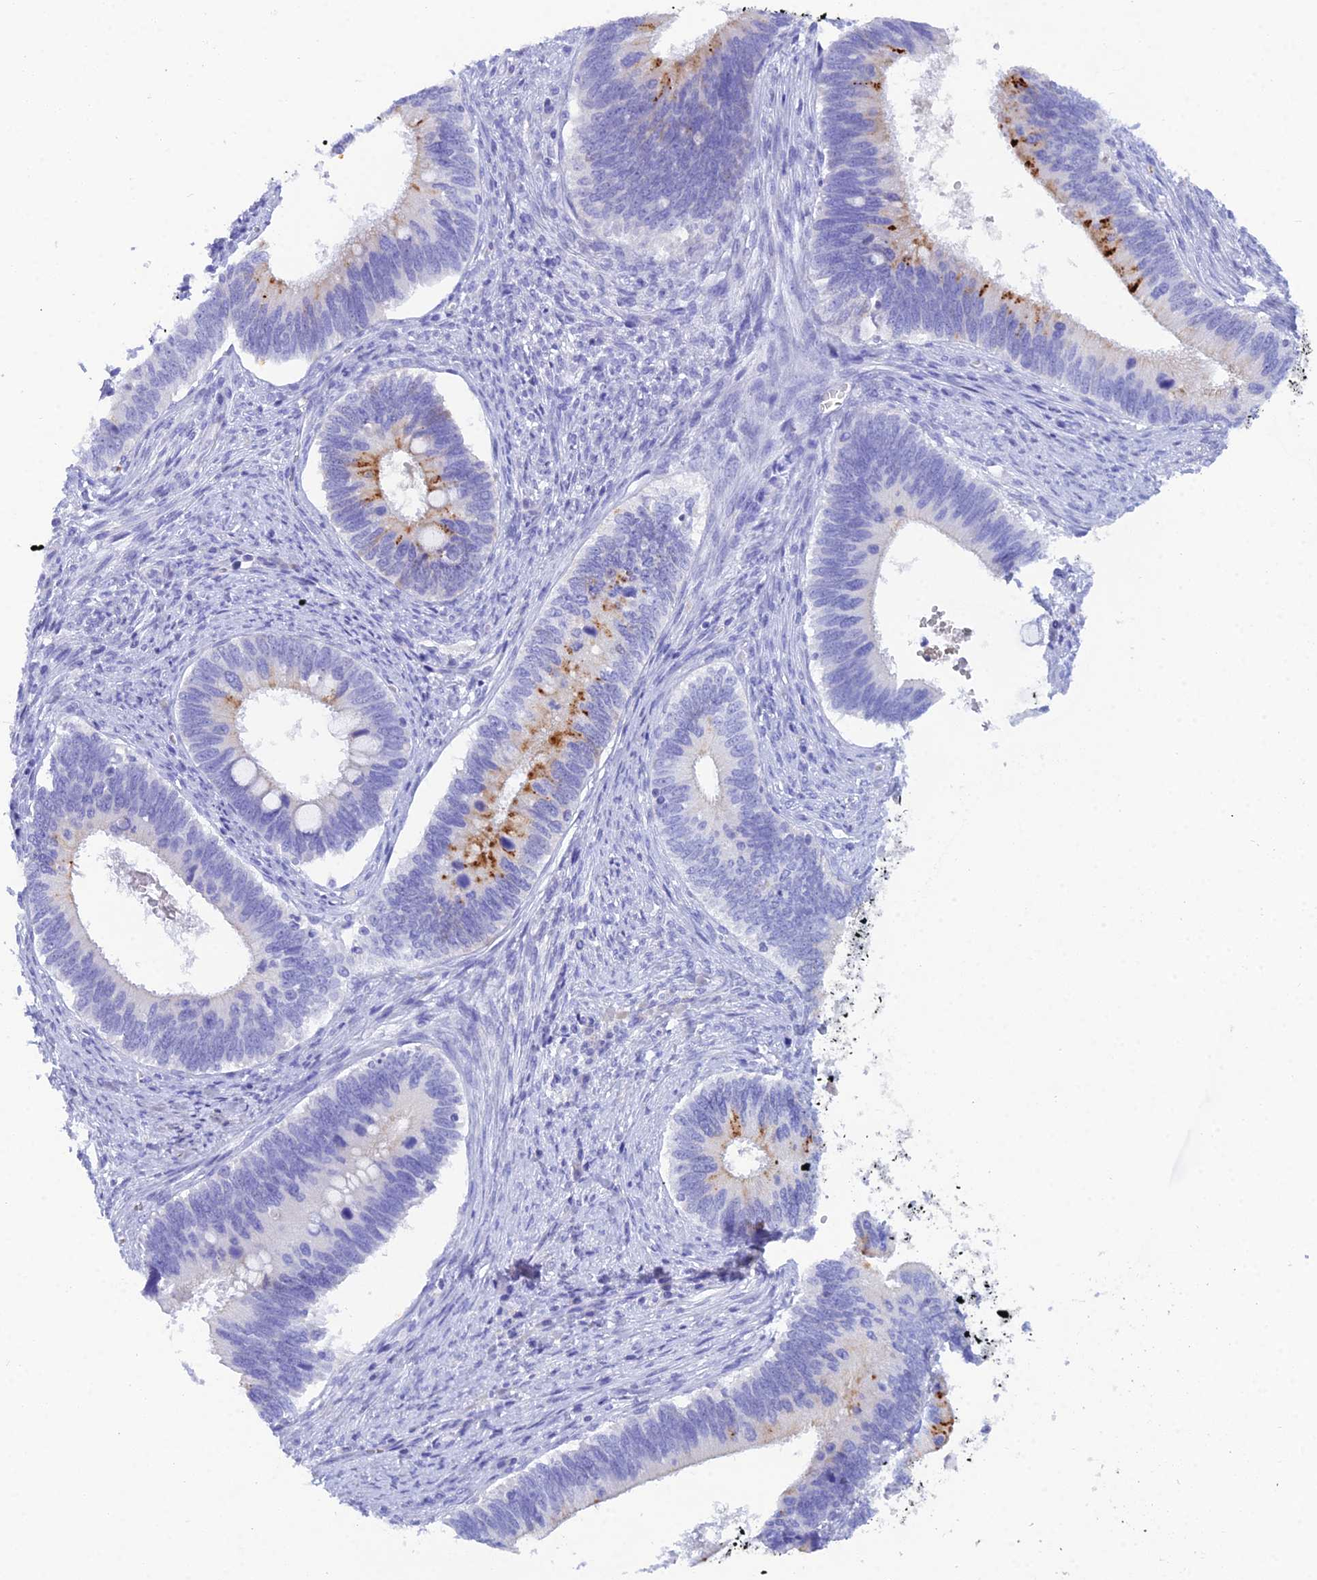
{"staining": {"intensity": "strong", "quantity": "<25%", "location": "cytoplasmic/membranous"}, "tissue": "cervical cancer", "cell_type": "Tumor cells", "image_type": "cancer", "snomed": [{"axis": "morphology", "description": "Adenocarcinoma, NOS"}, {"axis": "topography", "description": "Cervix"}], "caption": "Cervical cancer (adenocarcinoma) stained for a protein (brown) demonstrates strong cytoplasmic/membranous positive staining in approximately <25% of tumor cells.", "gene": "REG1A", "patient": {"sex": "female", "age": 42}}